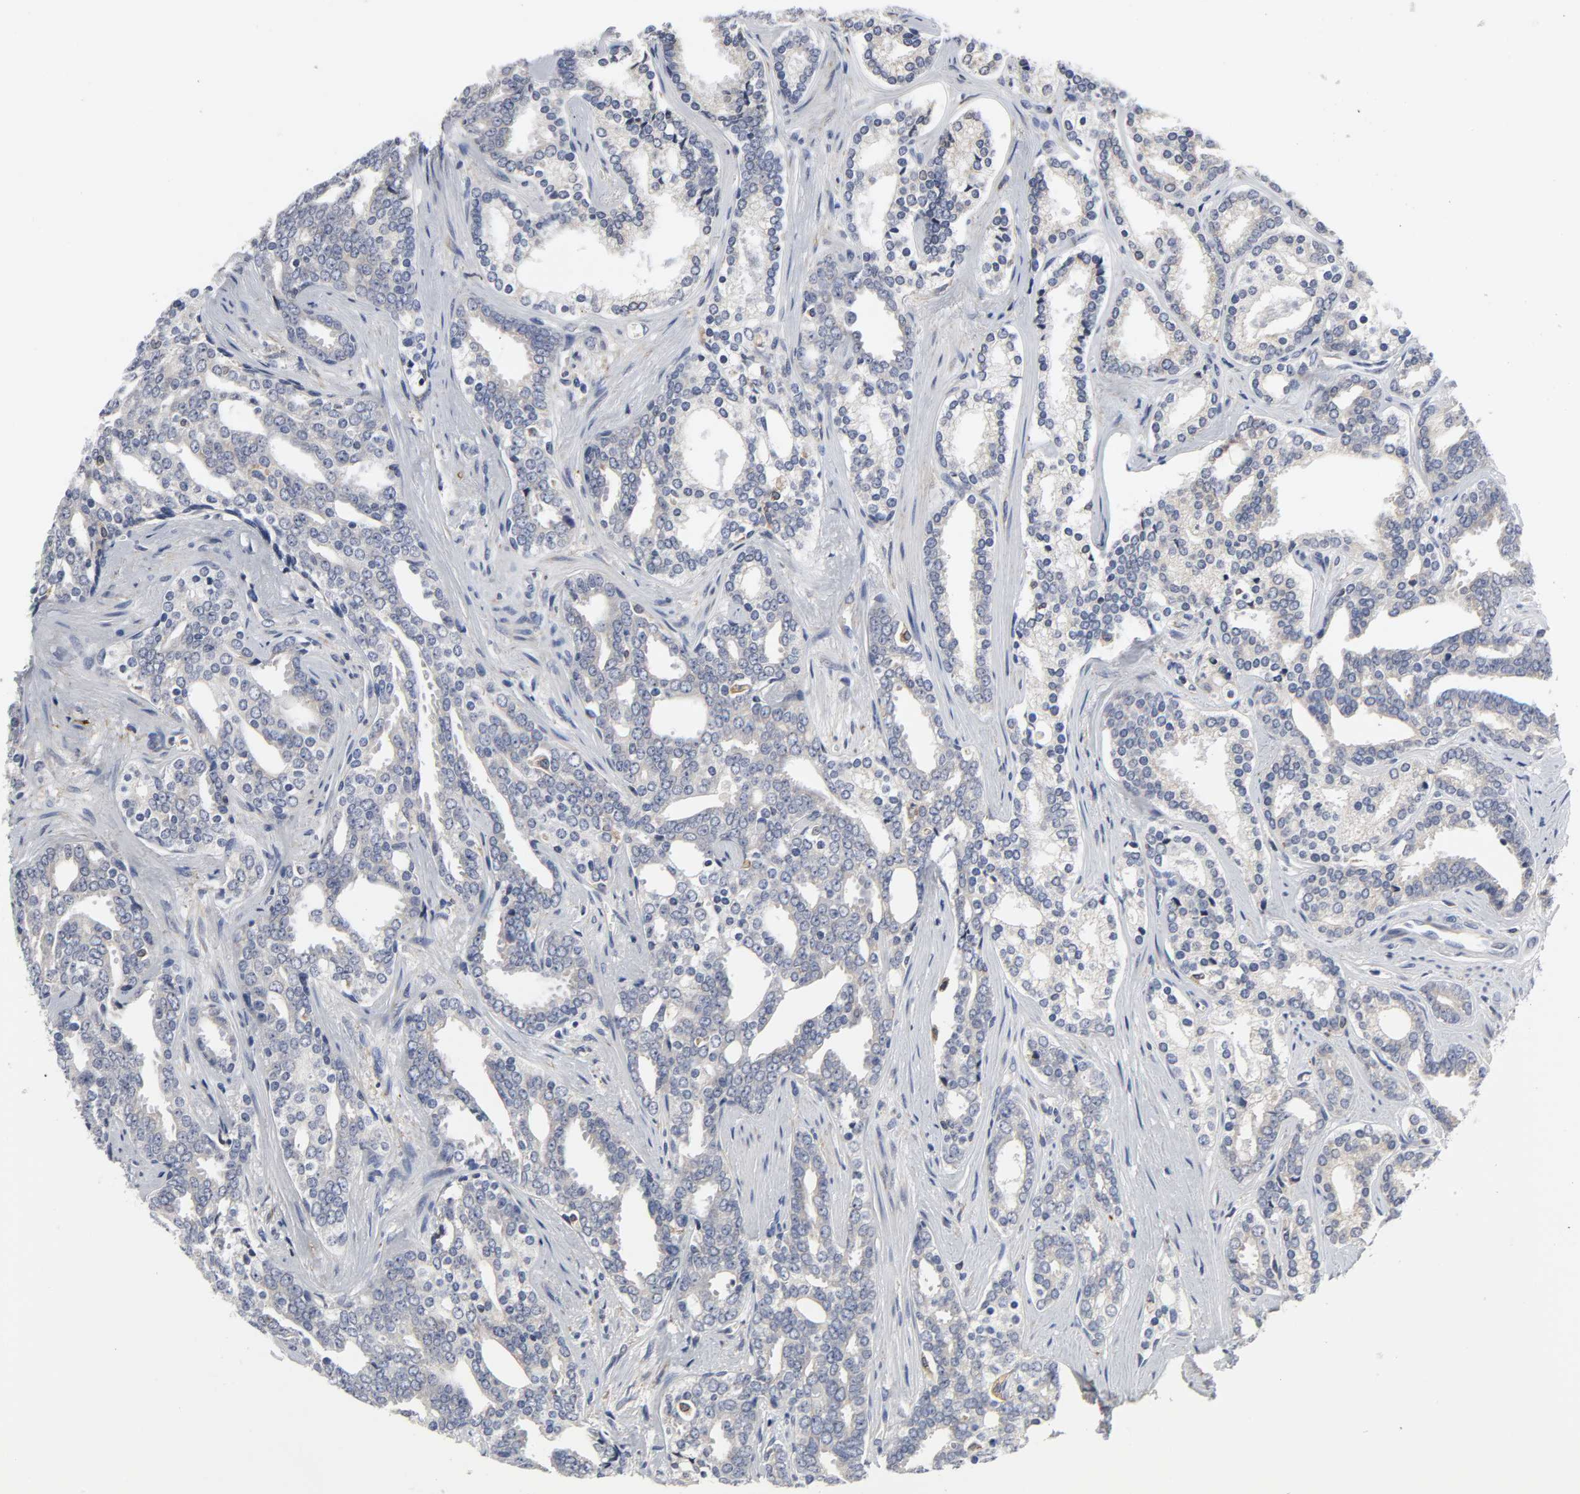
{"staining": {"intensity": "weak", "quantity": "<25%", "location": "cytoplasmic/membranous"}, "tissue": "prostate cancer", "cell_type": "Tumor cells", "image_type": "cancer", "snomed": [{"axis": "morphology", "description": "Adenocarcinoma, High grade"}, {"axis": "topography", "description": "Prostate"}], "caption": "Immunohistochemistry (IHC) image of prostate cancer (adenocarcinoma (high-grade)) stained for a protein (brown), which shows no expression in tumor cells.", "gene": "HCK", "patient": {"sex": "male", "age": 67}}